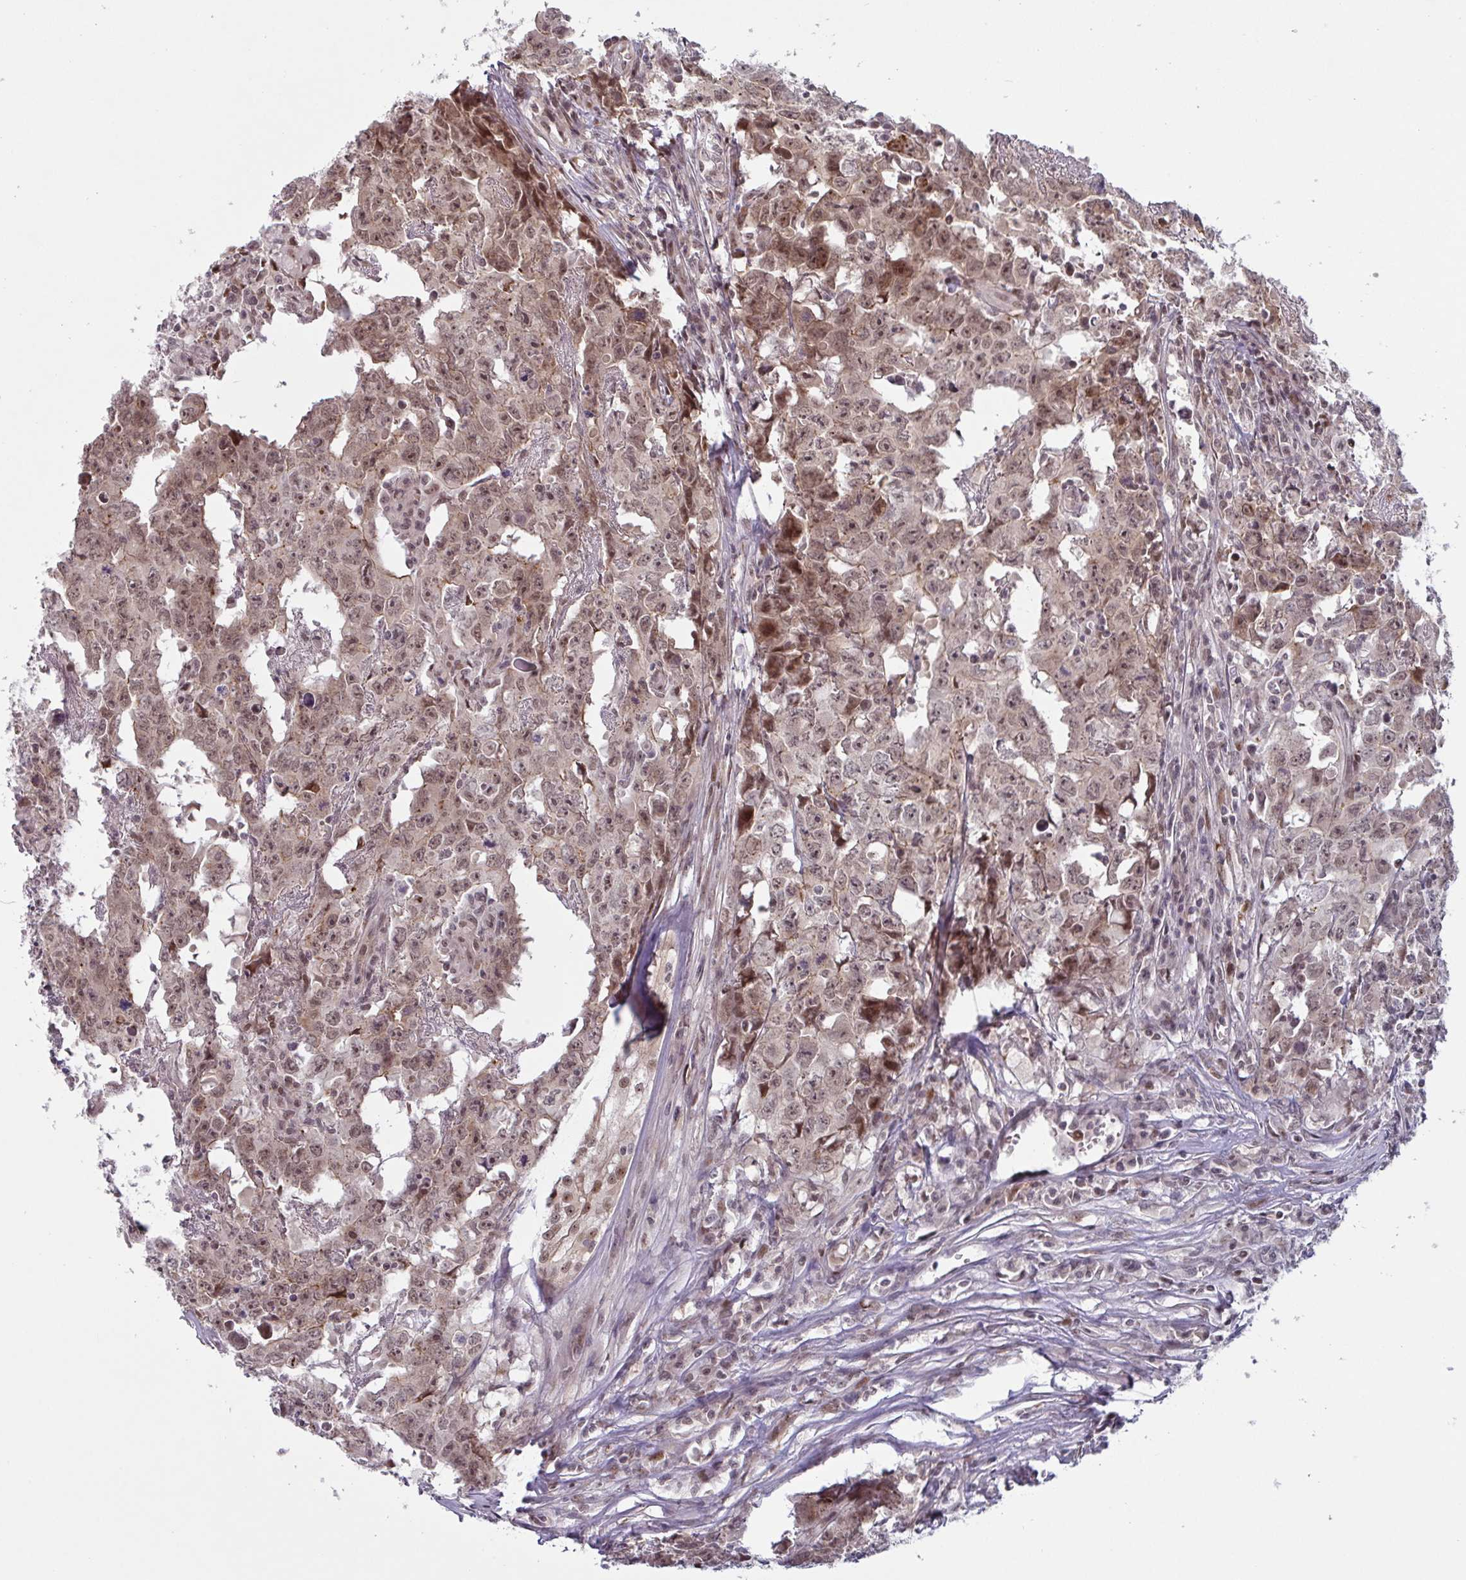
{"staining": {"intensity": "moderate", "quantity": ">75%", "location": "cytoplasmic/membranous,nuclear"}, "tissue": "testis cancer", "cell_type": "Tumor cells", "image_type": "cancer", "snomed": [{"axis": "morphology", "description": "Carcinoma, Embryonal, NOS"}, {"axis": "topography", "description": "Testis"}], "caption": "Testis cancer was stained to show a protein in brown. There is medium levels of moderate cytoplasmic/membranous and nuclear positivity in approximately >75% of tumor cells.", "gene": "NLRP13", "patient": {"sex": "male", "age": 22}}